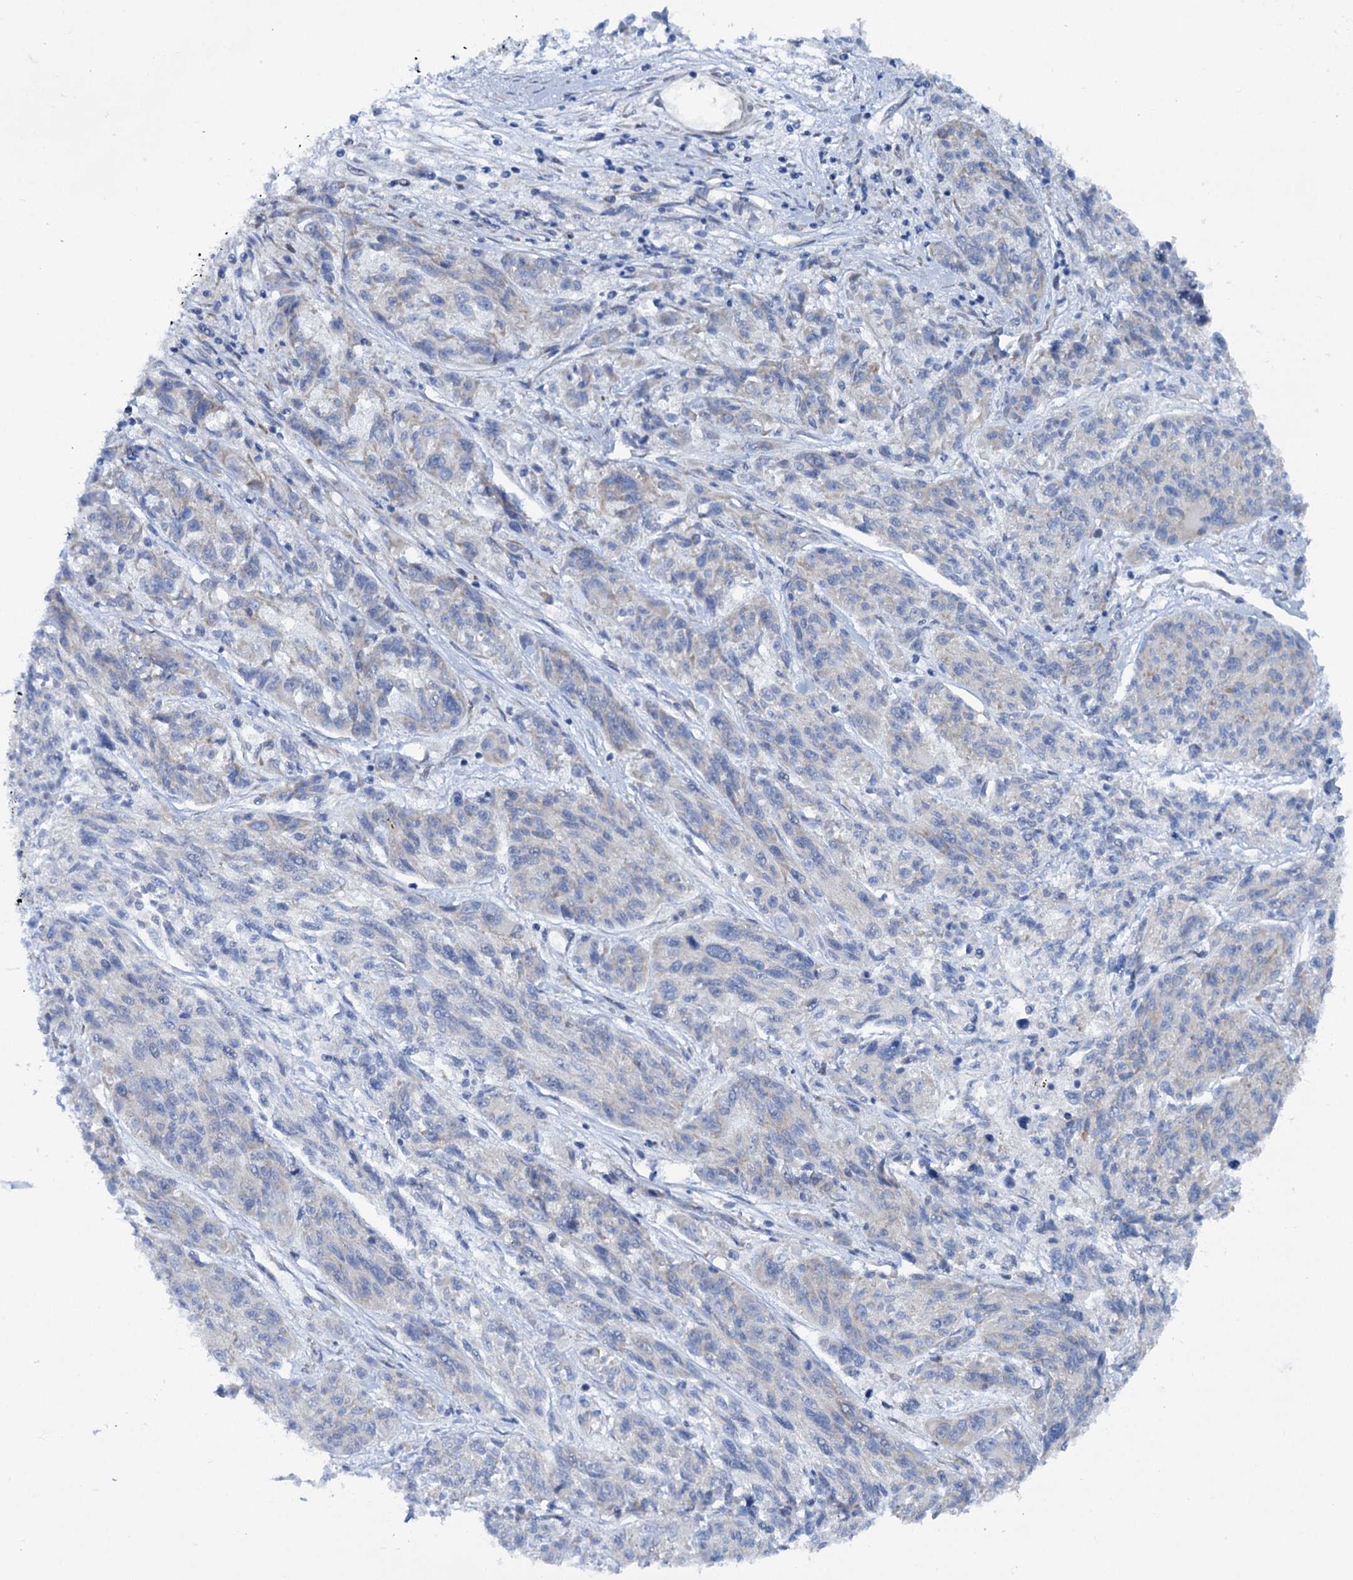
{"staining": {"intensity": "negative", "quantity": "none", "location": "none"}, "tissue": "melanoma", "cell_type": "Tumor cells", "image_type": "cancer", "snomed": [{"axis": "morphology", "description": "Malignant melanoma, NOS"}, {"axis": "topography", "description": "Skin"}], "caption": "High power microscopy photomicrograph of an IHC micrograph of malignant melanoma, revealing no significant staining in tumor cells.", "gene": "SREK1", "patient": {"sex": "male", "age": 53}}